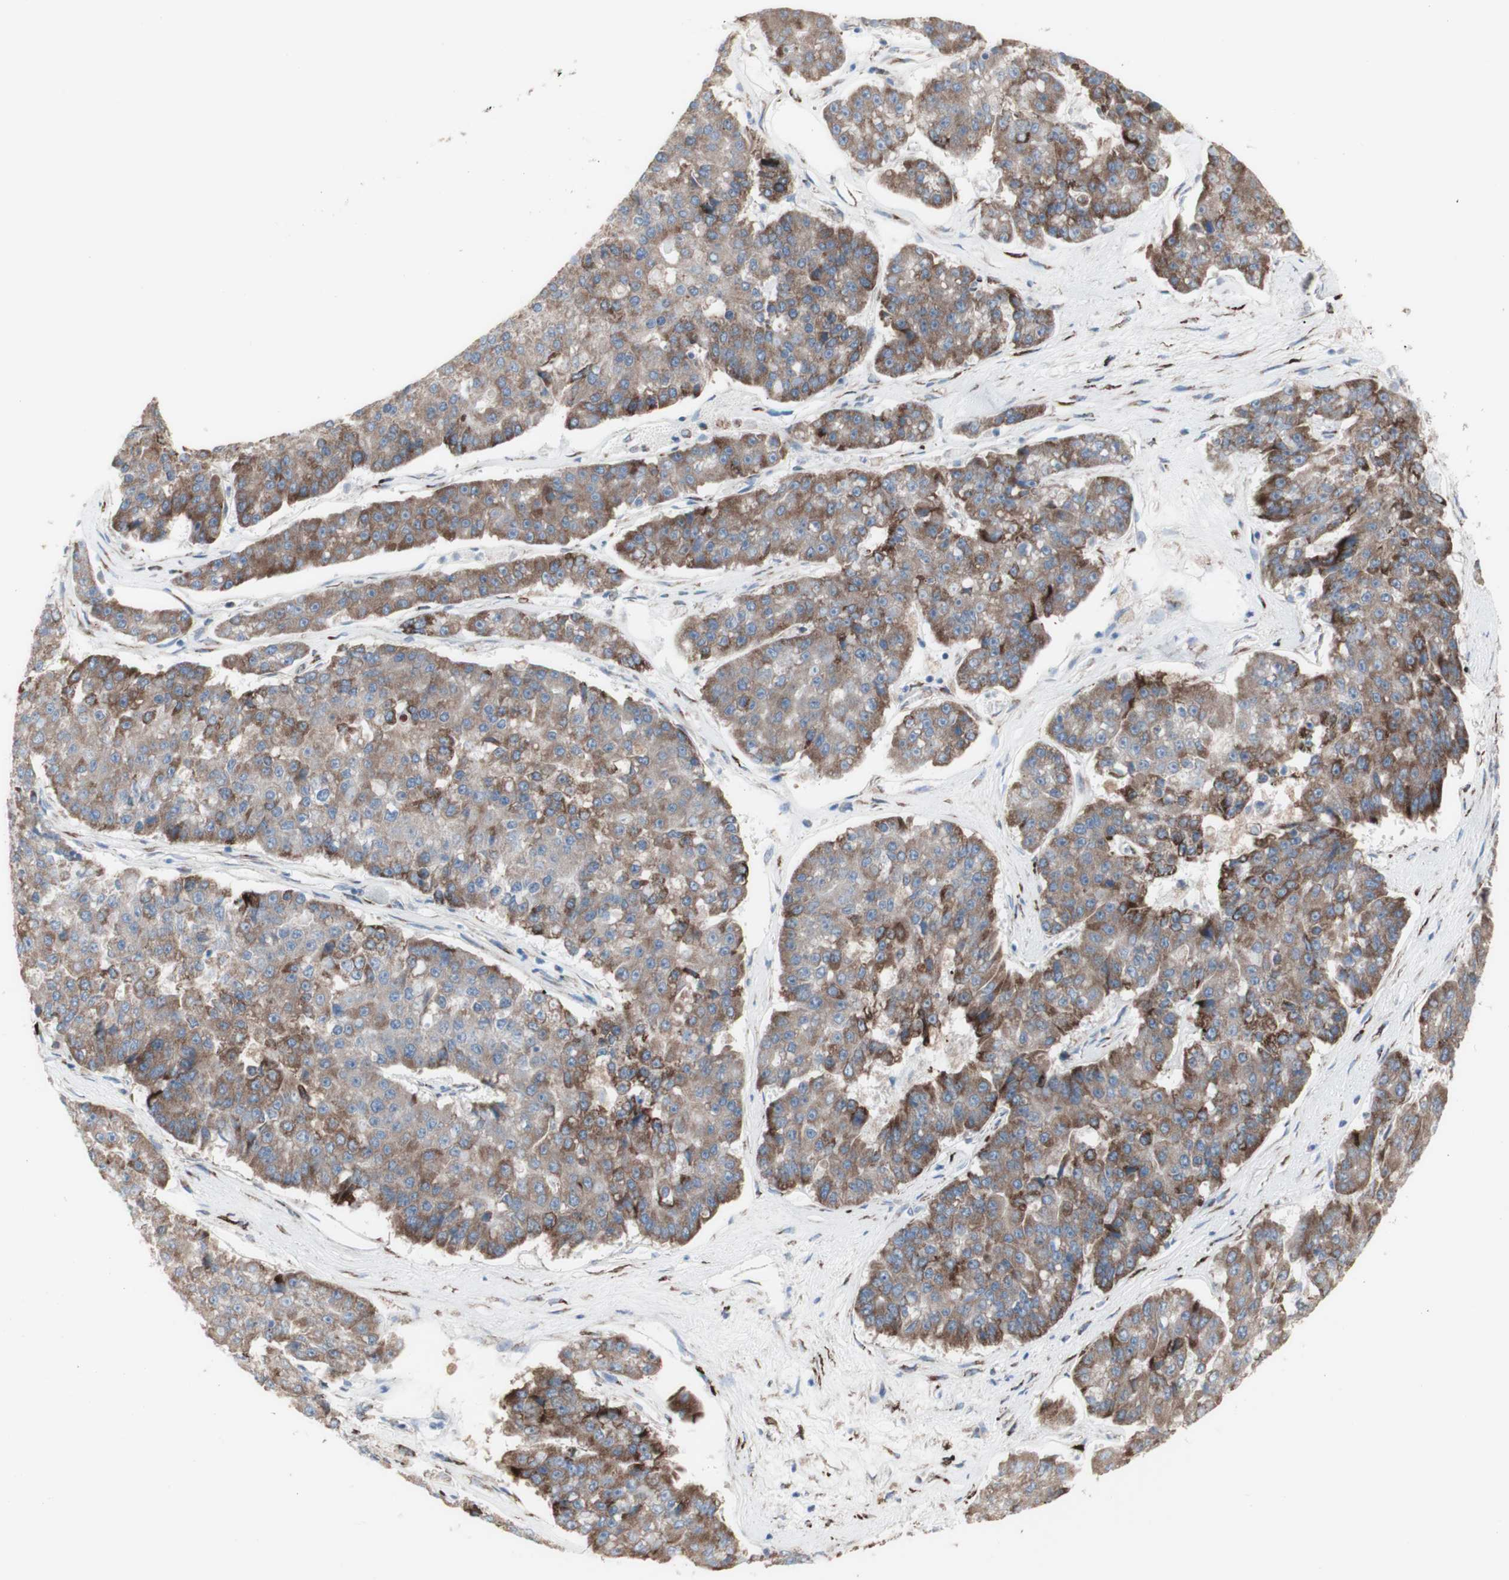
{"staining": {"intensity": "moderate", "quantity": ">75%", "location": "cytoplasmic/membranous"}, "tissue": "pancreatic cancer", "cell_type": "Tumor cells", "image_type": "cancer", "snomed": [{"axis": "morphology", "description": "Adenocarcinoma, NOS"}, {"axis": "topography", "description": "Pancreas"}], "caption": "Pancreatic adenocarcinoma was stained to show a protein in brown. There is medium levels of moderate cytoplasmic/membranous expression in about >75% of tumor cells.", "gene": "AGPAT5", "patient": {"sex": "male", "age": 50}}